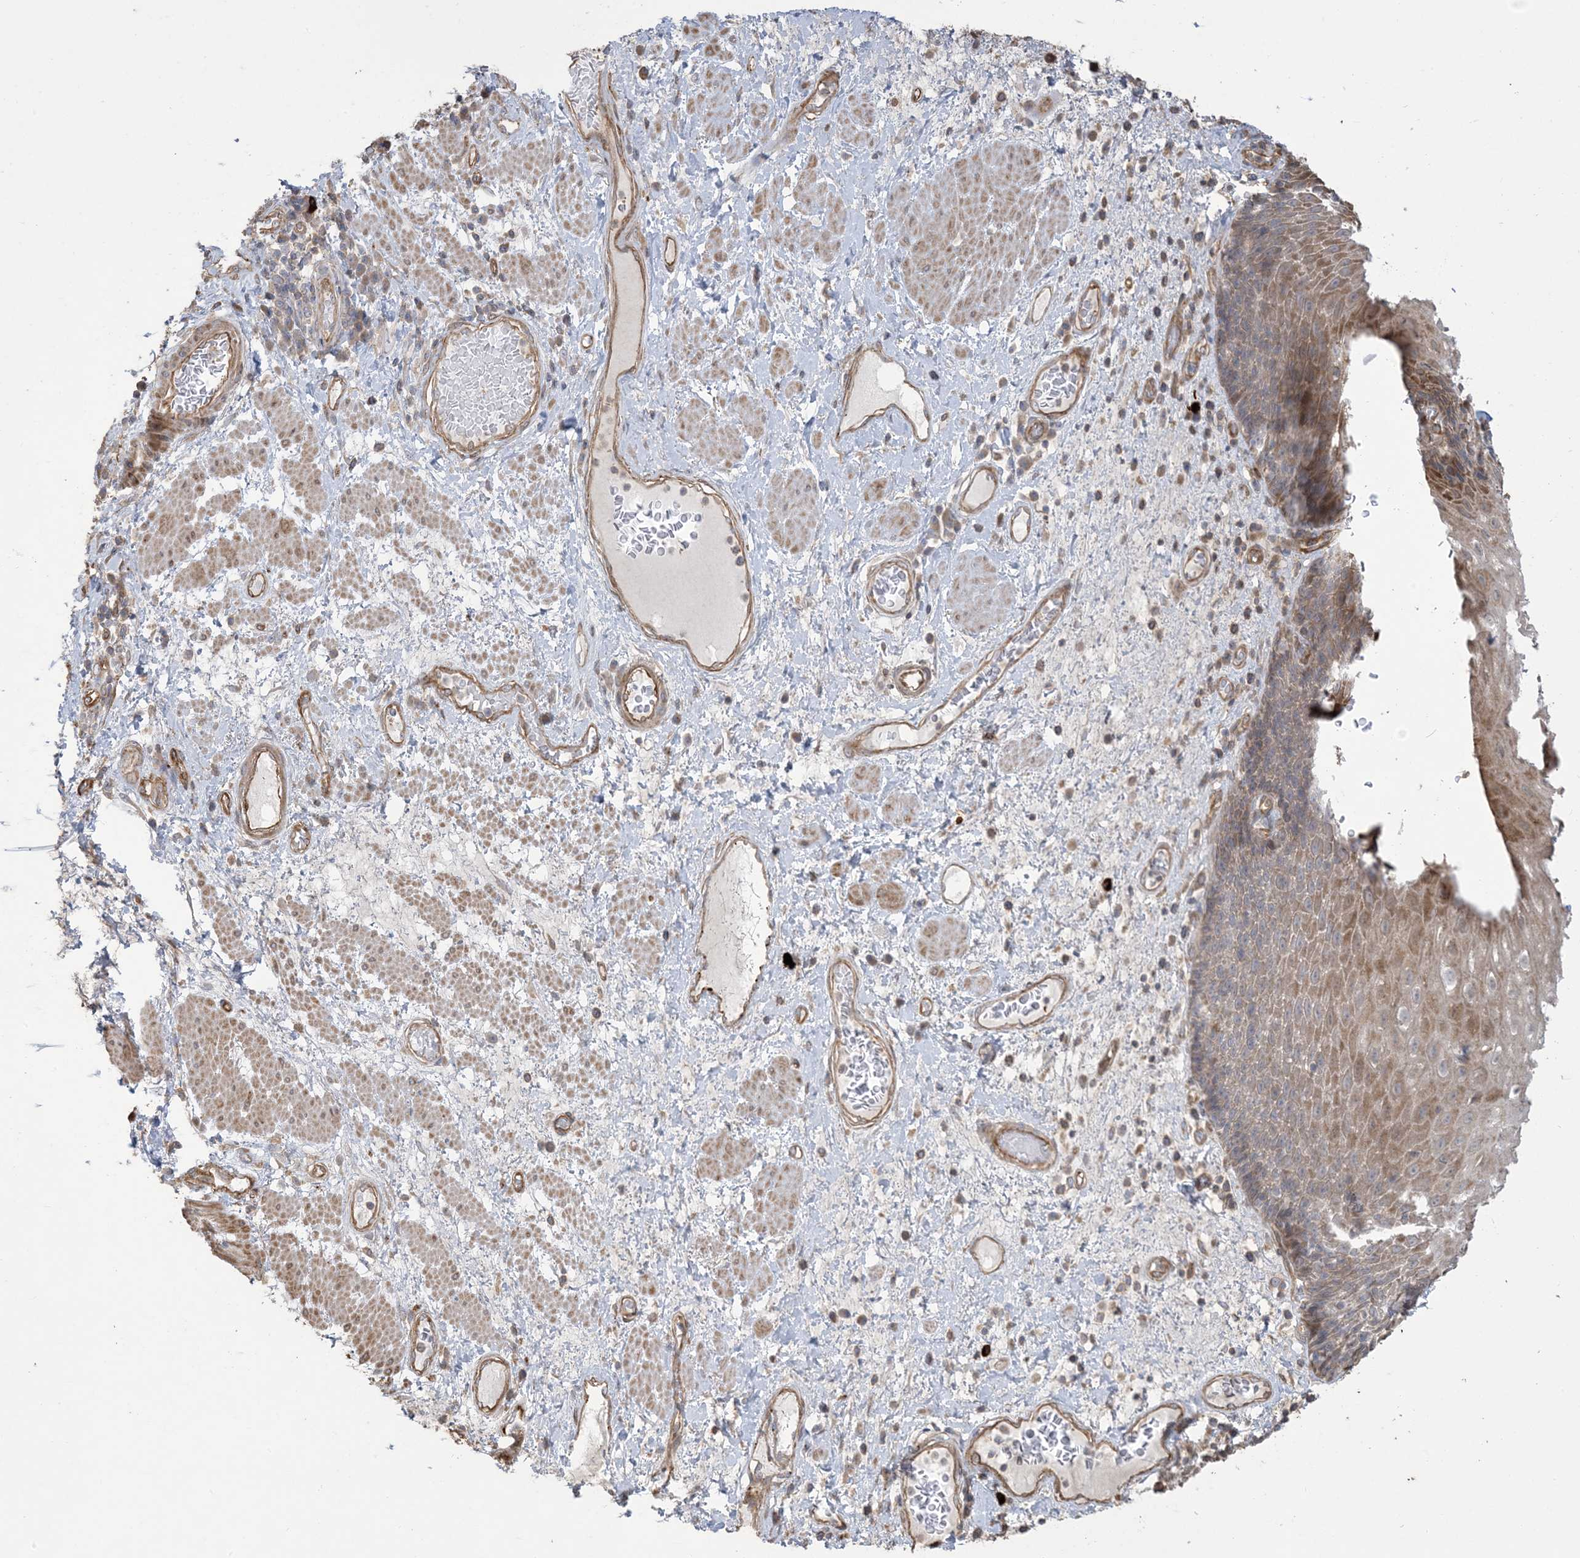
{"staining": {"intensity": "moderate", "quantity": "25%-75%", "location": "cytoplasmic/membranous"}, "tissue": "esophagus", "cell_type": "Squamous epithelial cells", "image_type": "normal", "snomed": [{"axis": "morphology", "description": "Normal tissue, NOS"}, {"axis": "morphology", "description": "Adenocarcinoma, NOS"}, {"axis": "topography", "description": "Esophagus"}], "caption": "DAB immunohistochemical staining of normal esophagus displays moderate cytoplasmic/membranous protein staining in about 25%-75% of squamous epithelial cells.", "gene": "KLHL18", "patient": {"sex": "male", "age": 62}}